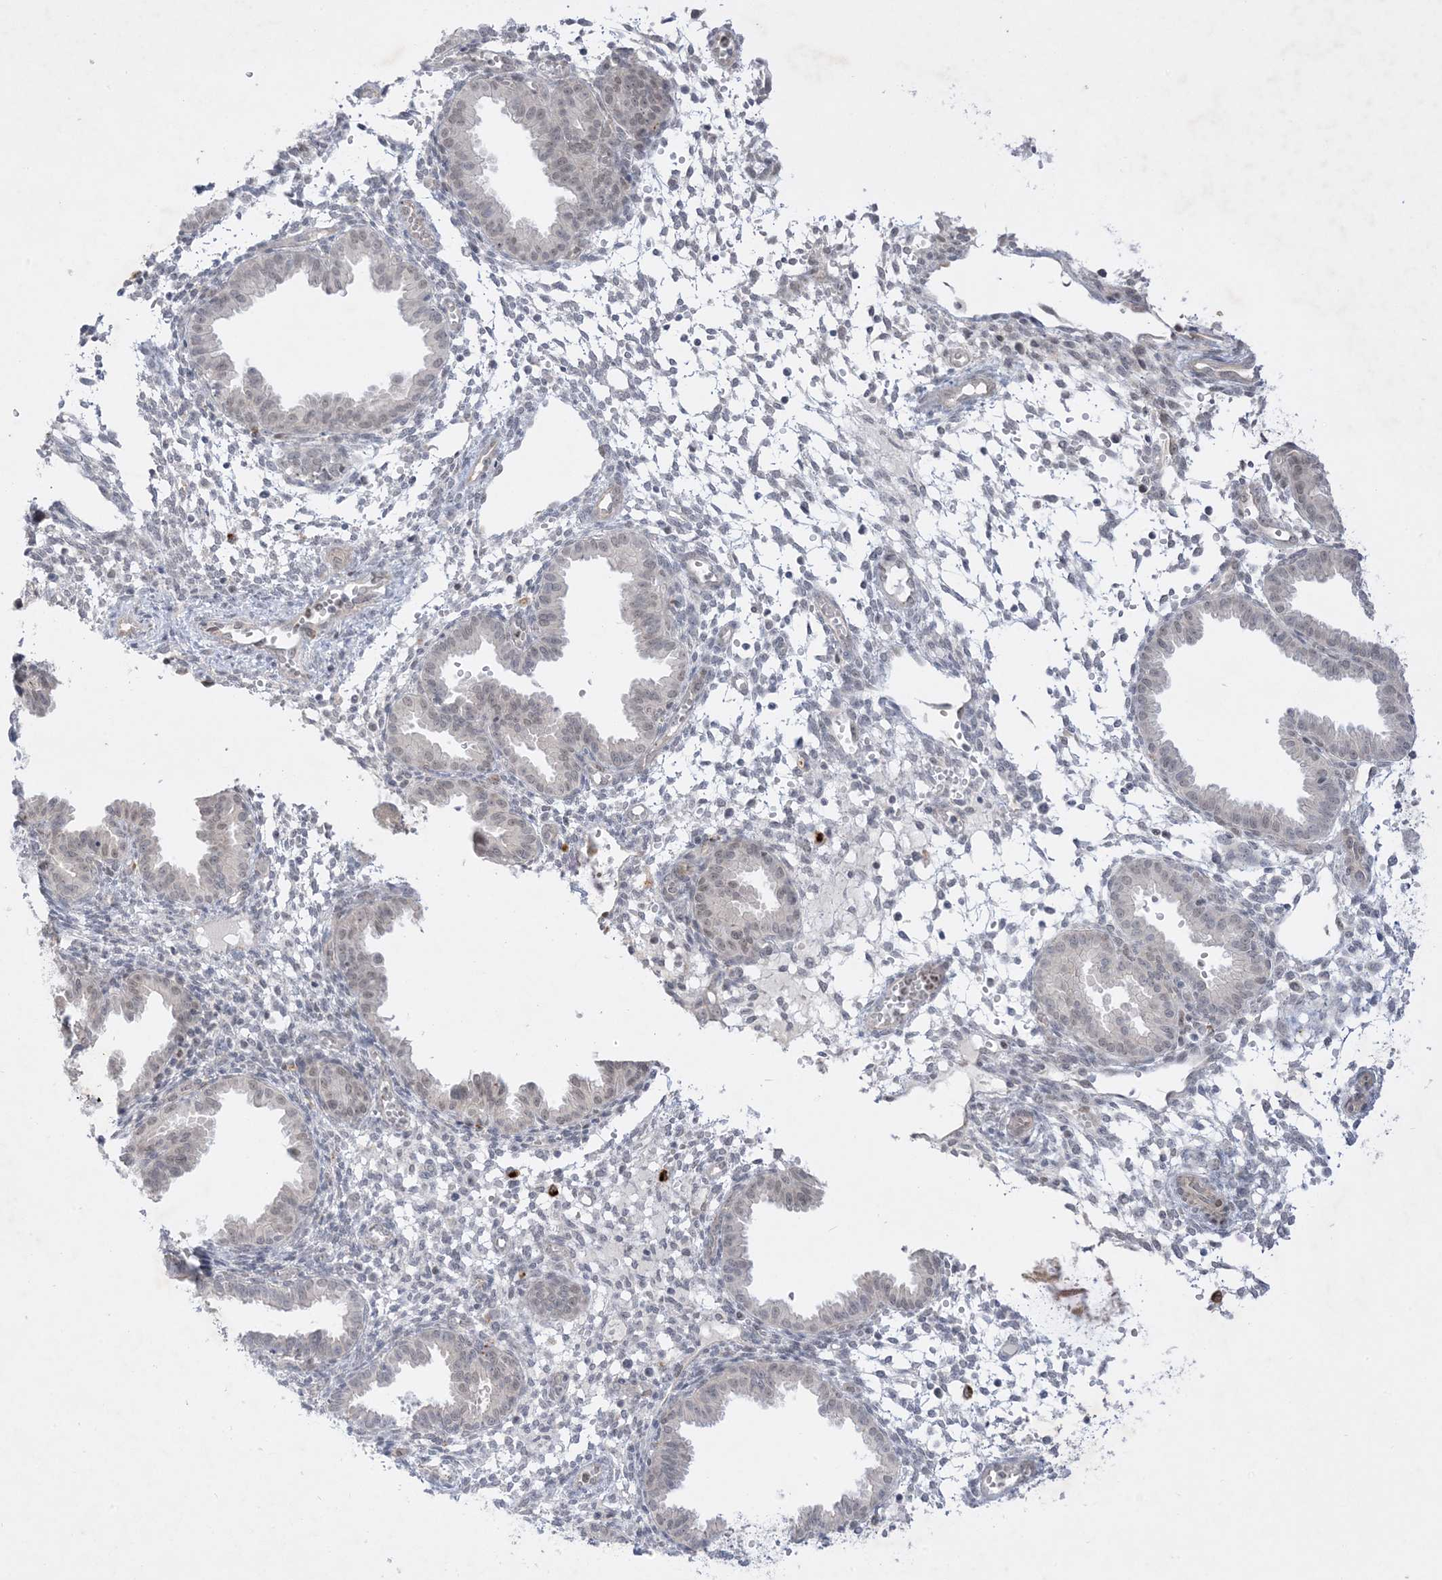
{"staining": {"intensity": "negative", "quantity": "none", "location": "none"}, "tissue": "endometrium", "cell_type": "Cells in endometrial stroma", "image_type": "normal", "snomed": [{"axis": "morphology", "description": "Normal tissue, NOS"}, {"axis": "topography", "description": "Endometrium"}], "caption": "IHC of normal human endometrium demonstrates no positivity in cells in endometrial stroma. (IHC, brightfield microscopy, high magnification).", "gene": "PTK6", "patient": {"sex": "female", "age": 33}}